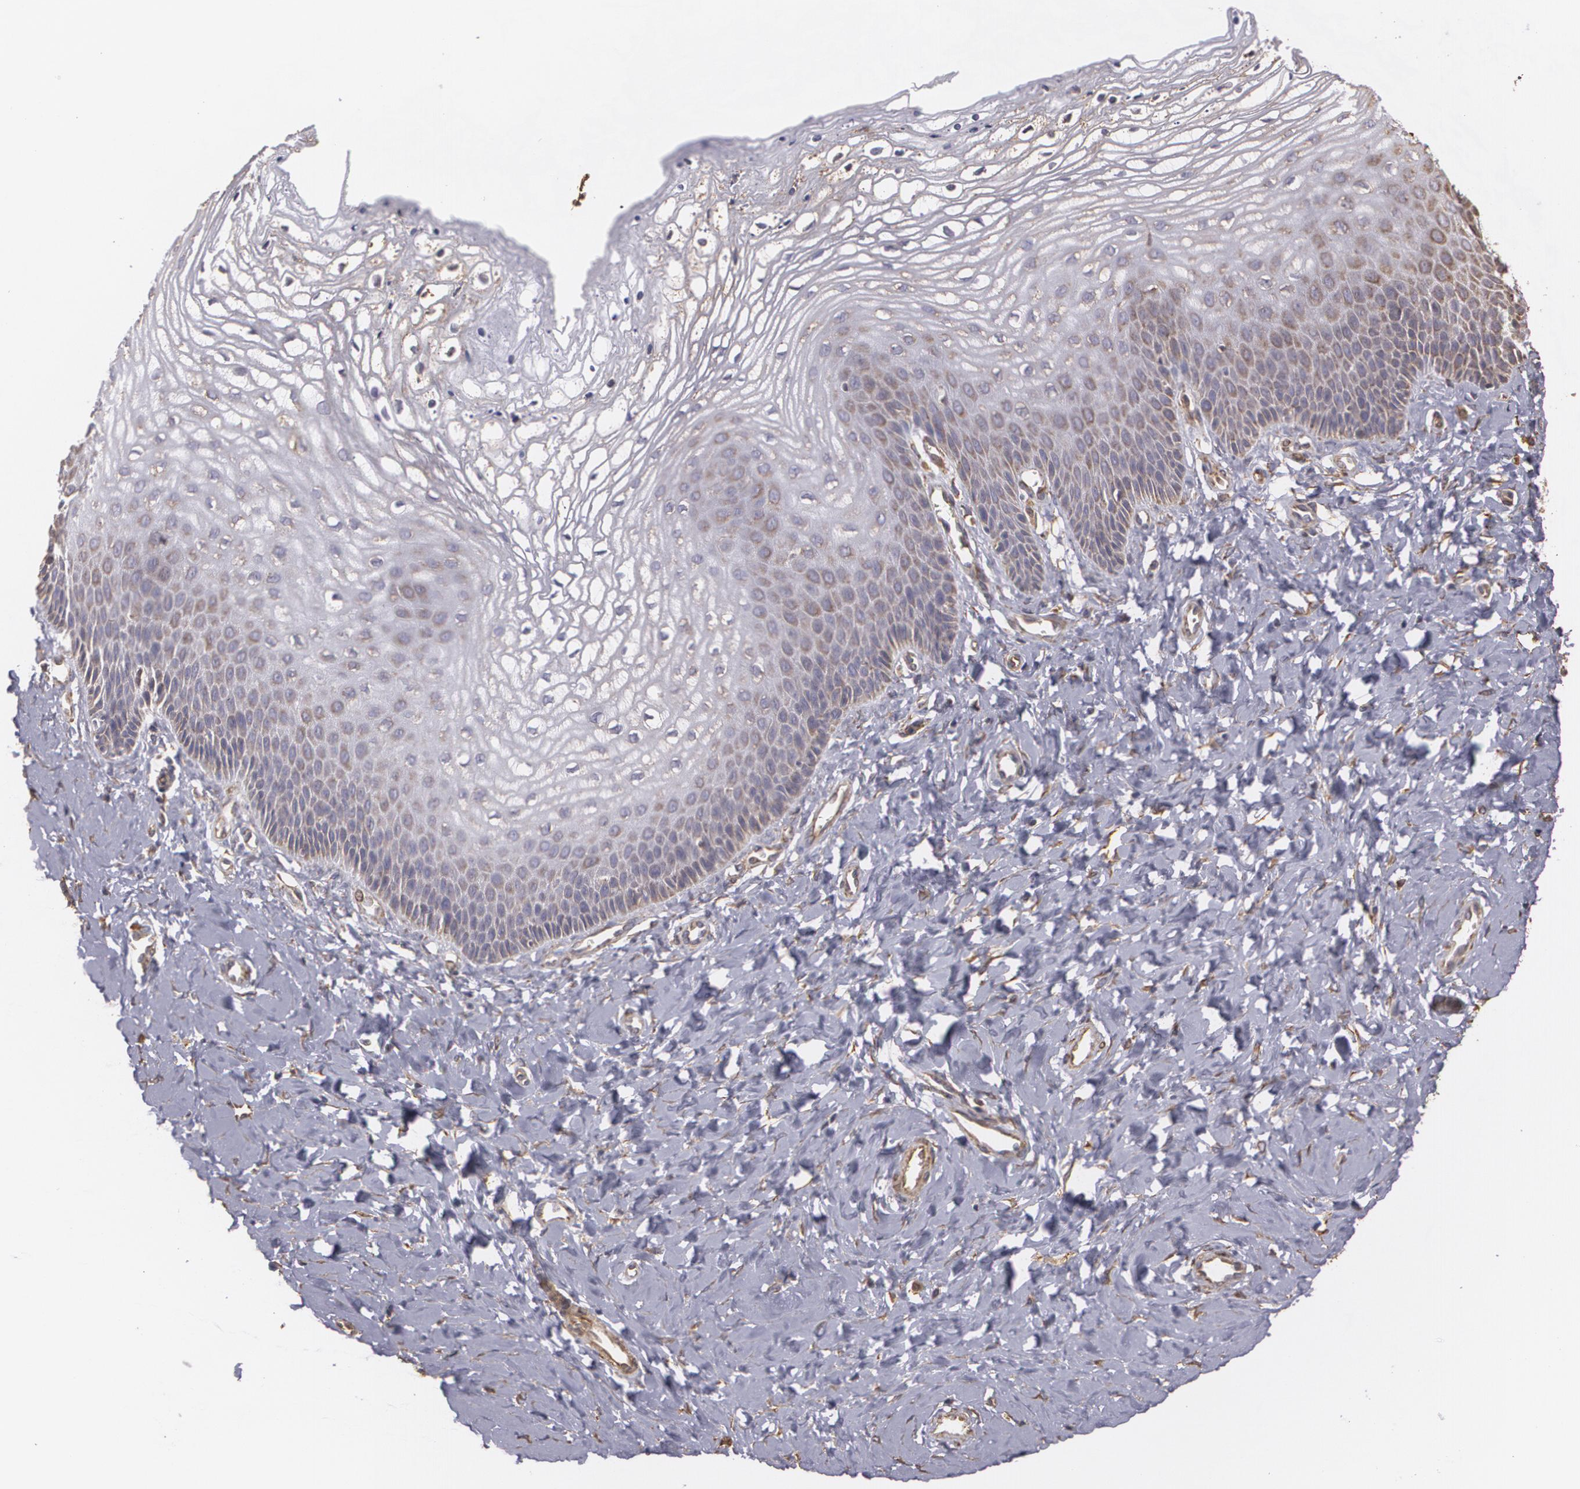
{"staining": {"intensity": "weak", "quantity": "25%-75%", "location": "cytoplasmic/membranous"}, "tissue": "vagina", "cell_type": "Squamous epithelial cells", "image_type": "normal", "snomed": [{"axis": "morphology", "description": "Normal tissue, NOS"}, {"axis": "topography", "description": "Vagina"}], "caption": "IHC (DAB) staining of benign vagina shows weak cytoplasmic/membranous protein positivity in about 25%-75% of squamous epithelial cells. The staining was performed using DAB, with brown indicating positive protein expression. Nuclei are stained blue with hematoxylin.", "gene": "CYB5R3", "patient": {"sex": "female", "age": 68}}